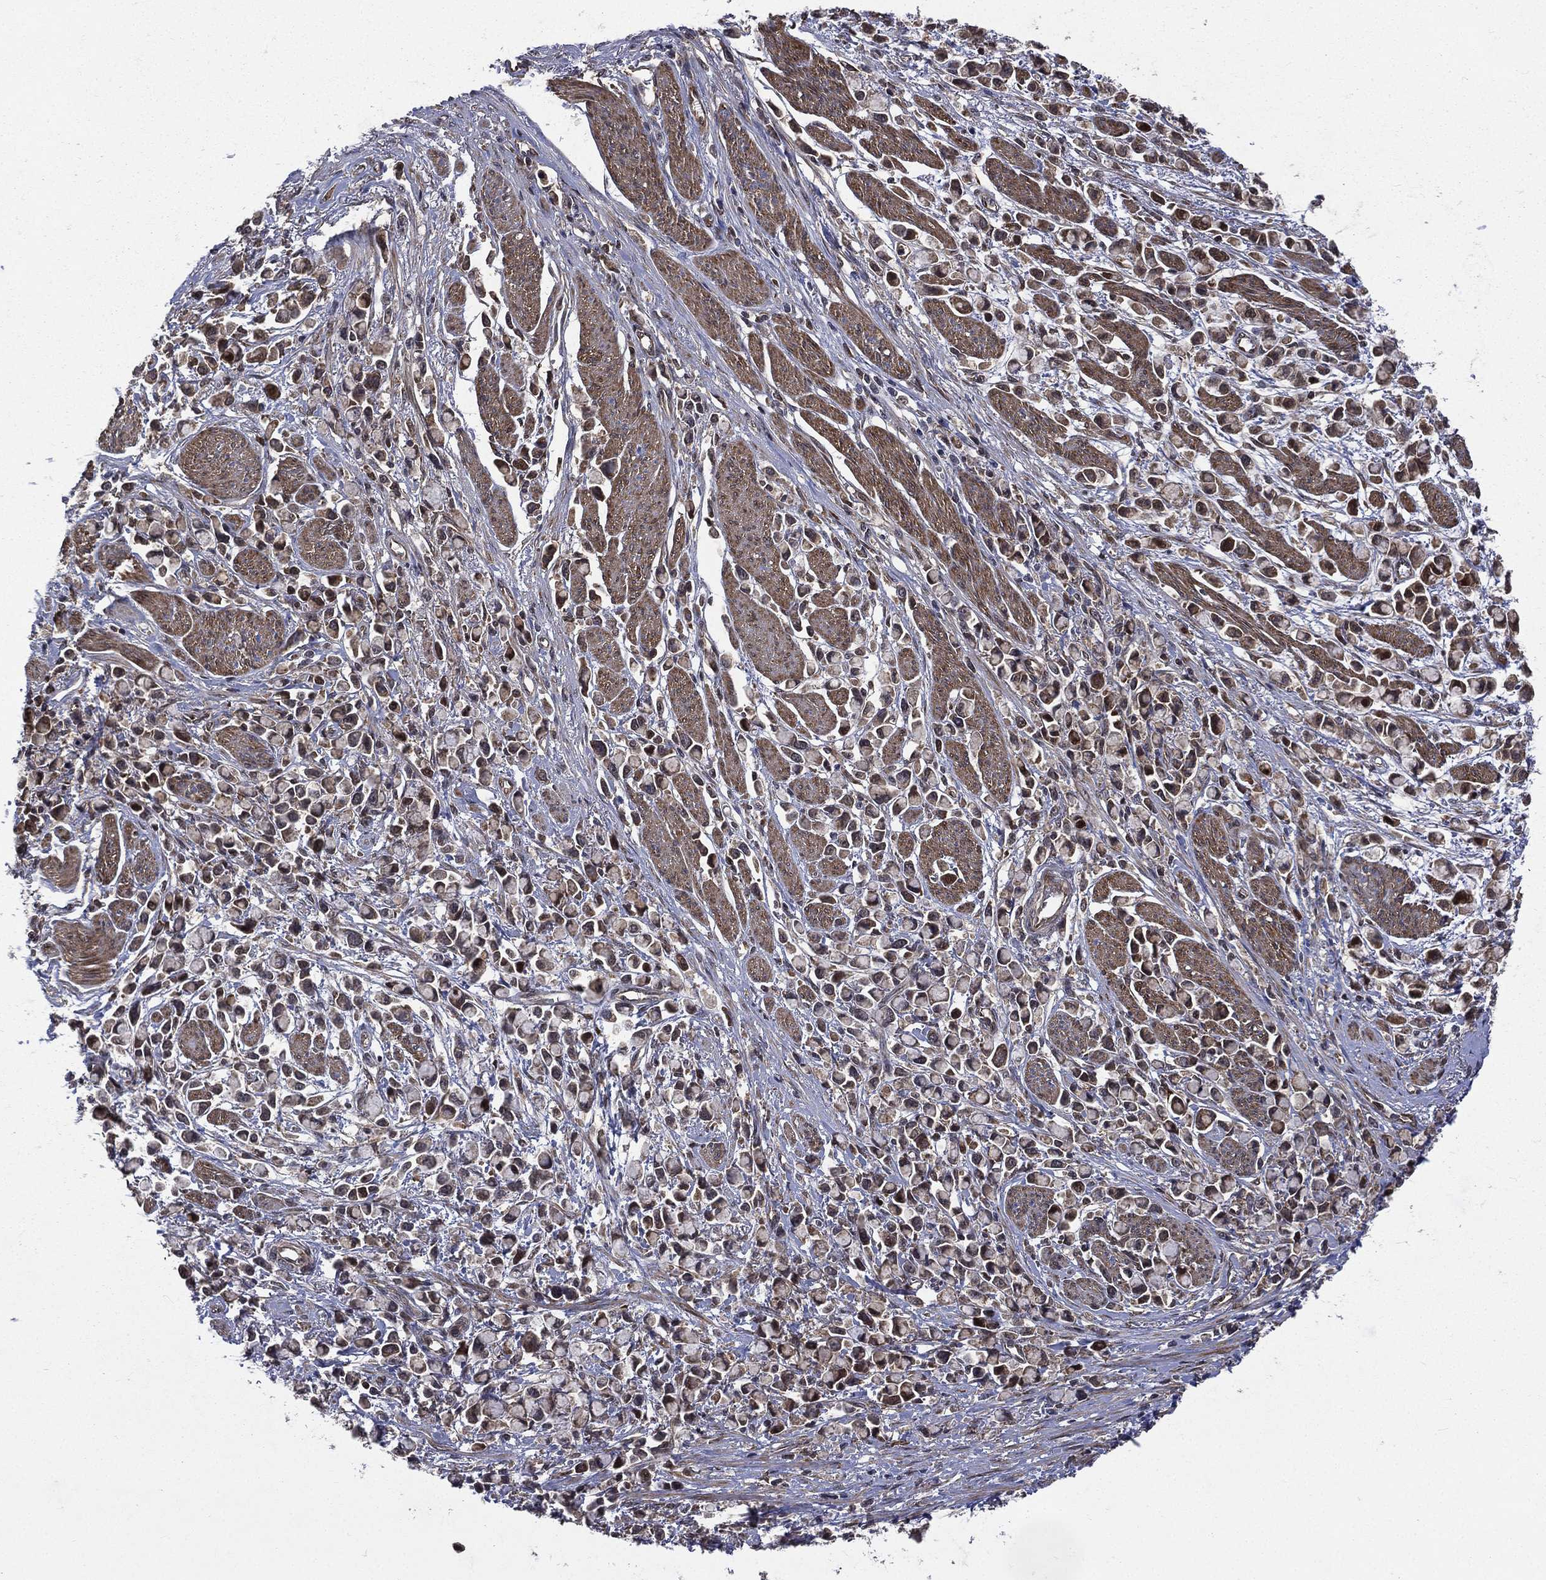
{"staining": {"intensity": "strong", "quantity": ">75%", "location": "nuclear"}, "tissue": "stomach cancer", "cell_type": "Tumor cells", "image_type": "cancer", "snomed": [{"axis": "morphology", "description": "Adenocarcinoma, NOS"}, {"axis": "topography", "description": "Stomach"}], "caption": "A micrograph showing strong nuclear staining in approximately >75% of tumor cells in stomach cancer, as visualized by brown immunohistochemical staining.", "gene": "RAB11FIP4", "patient": {"sex": "female", "age": 81}}